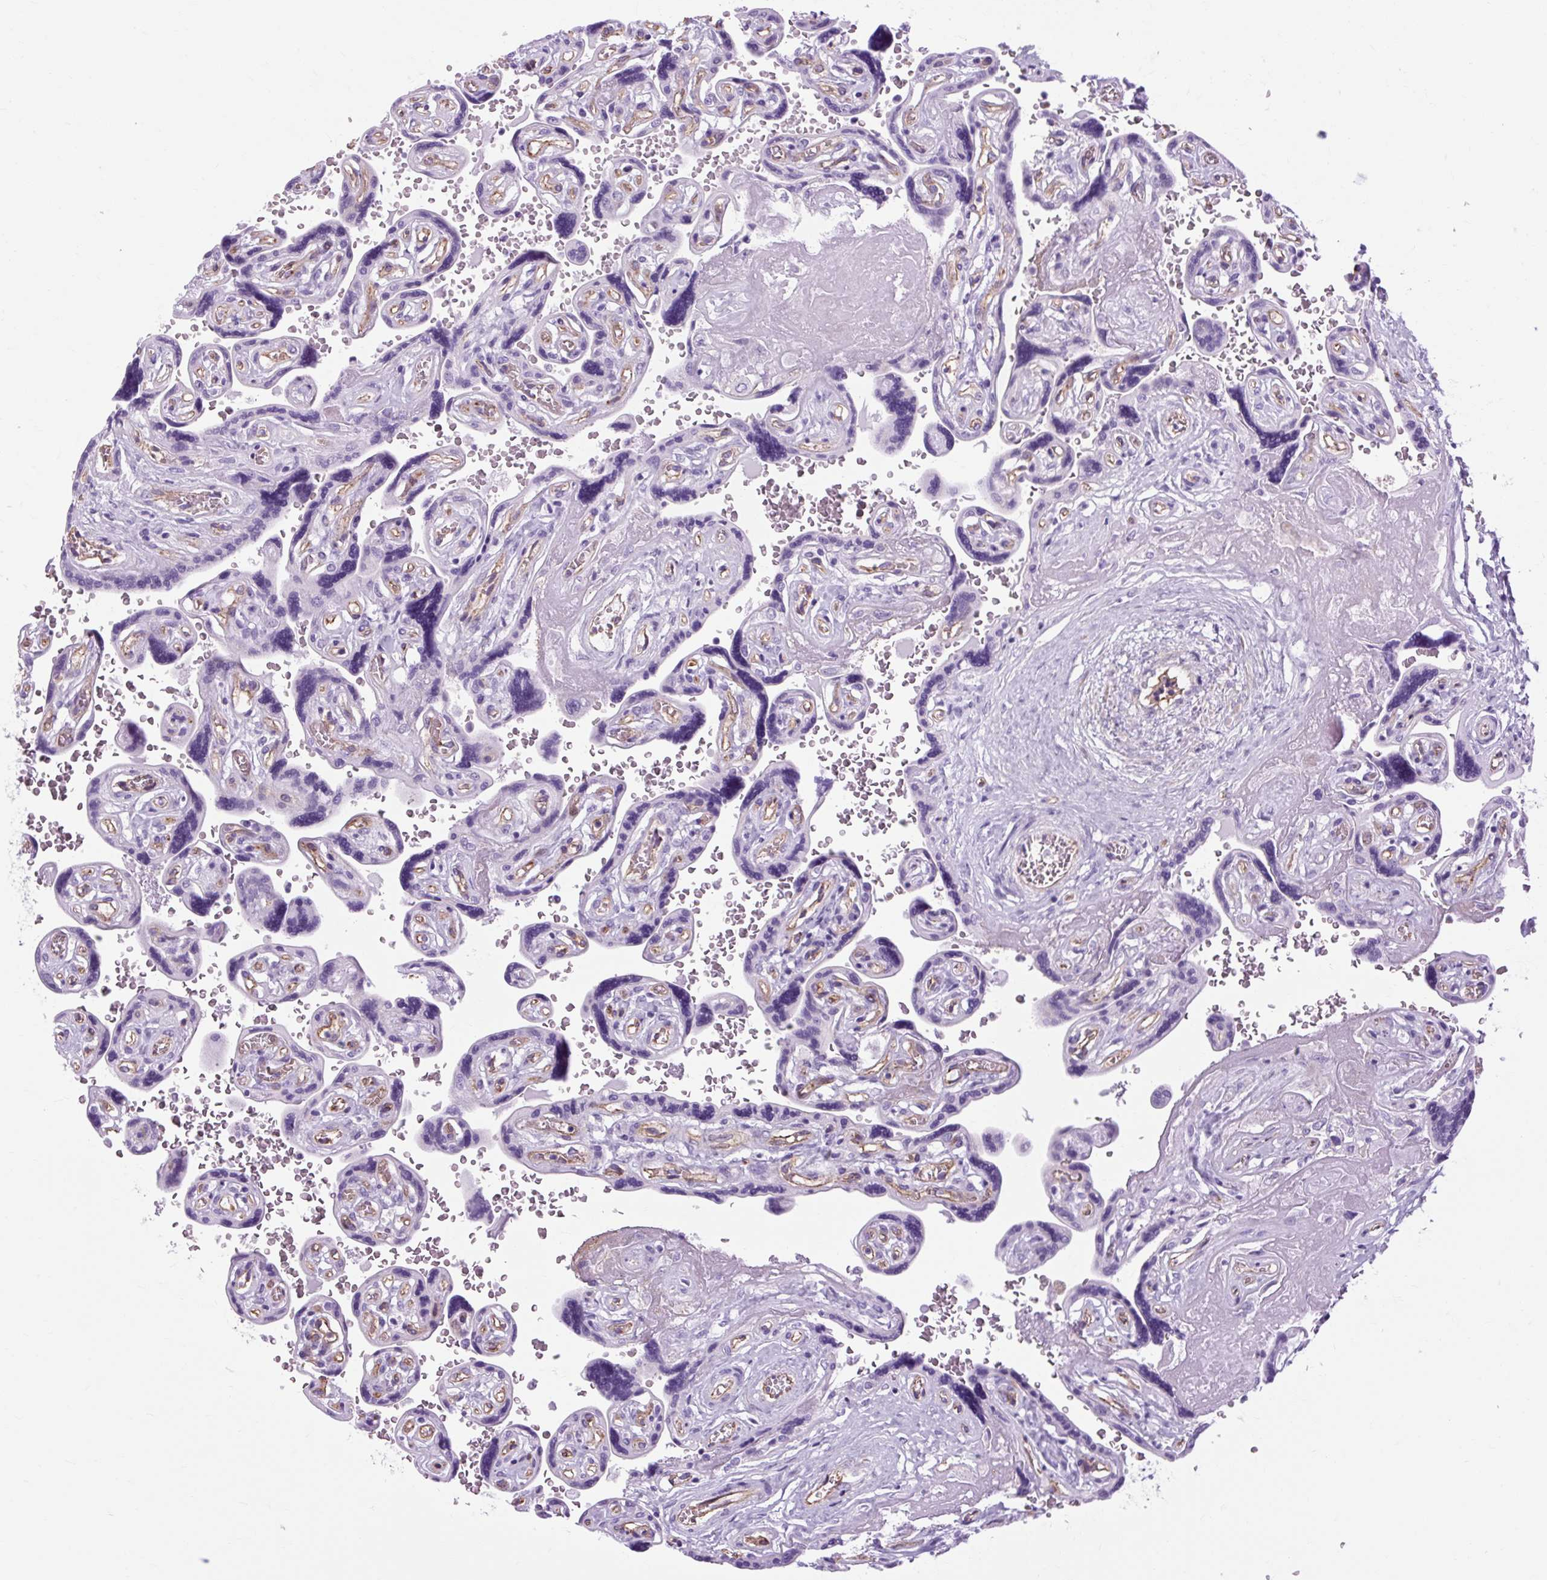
{"staining": {"intensity": "negative", "quantity": "none", "location": "none"}, "tissue": "placenta", "cell_type": "Trophoblastic cells", "image_type": "normal", "snomed": [{"axis": "morphology", "description": "Normal tissue, NOS"}, {"axis": "topography", "description": "Placenta"}], "caption": "Human placenta stained for a protein using immunohistochemistry exhibits no expression in trophoblastic cells.", "gene": "OOEP", "patient": {"sex": "female", "age": 32}}